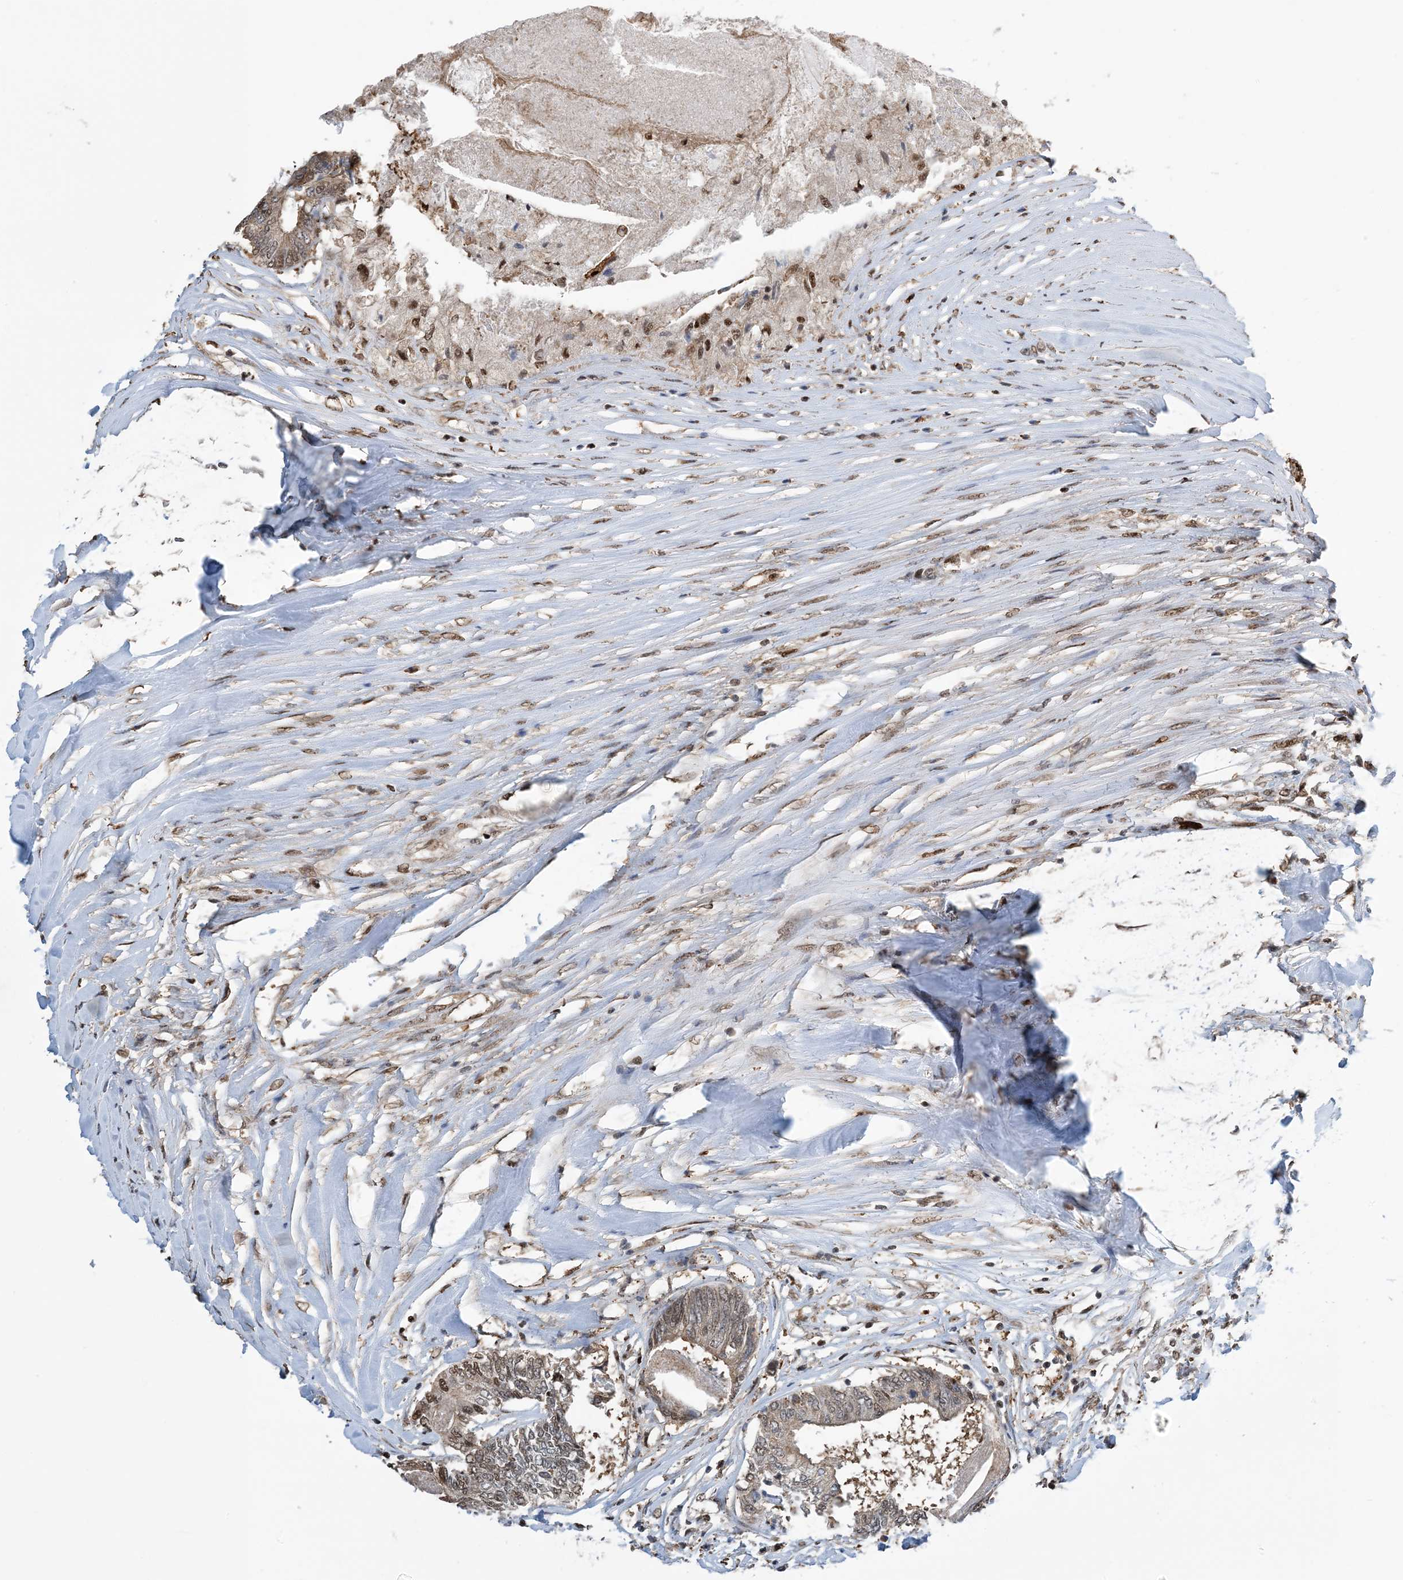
{"staining": {"intensity": "moderate", "quantity": ">75%", "location": "cytoplasmic/membranous,nuclear"}, "tissue": "colorectal cancer", "cell_type": "Tumor cells", "image_type": "cancer", "snomed": [{"axis": "morphology", "description": "Adenocarcinoma, NOS"}, {"axis": "topography", "description": "Rectum"}], "caption": "The image demonstrates immunohistochemical staining of adenocarcinoma (colorectal). There is moderate cytoplasmic/membranous and nuclear staining is appreciated in about >75% of tumor cells. The protein of interest is stained brown, and the nuclei are stained in blue (DAB (3,3'-diaminobenzidine) IHC with brightfield microscopy, high magnification).", "gene": "HSPA1A", "patient": {"sex": "male", "age": 63}}